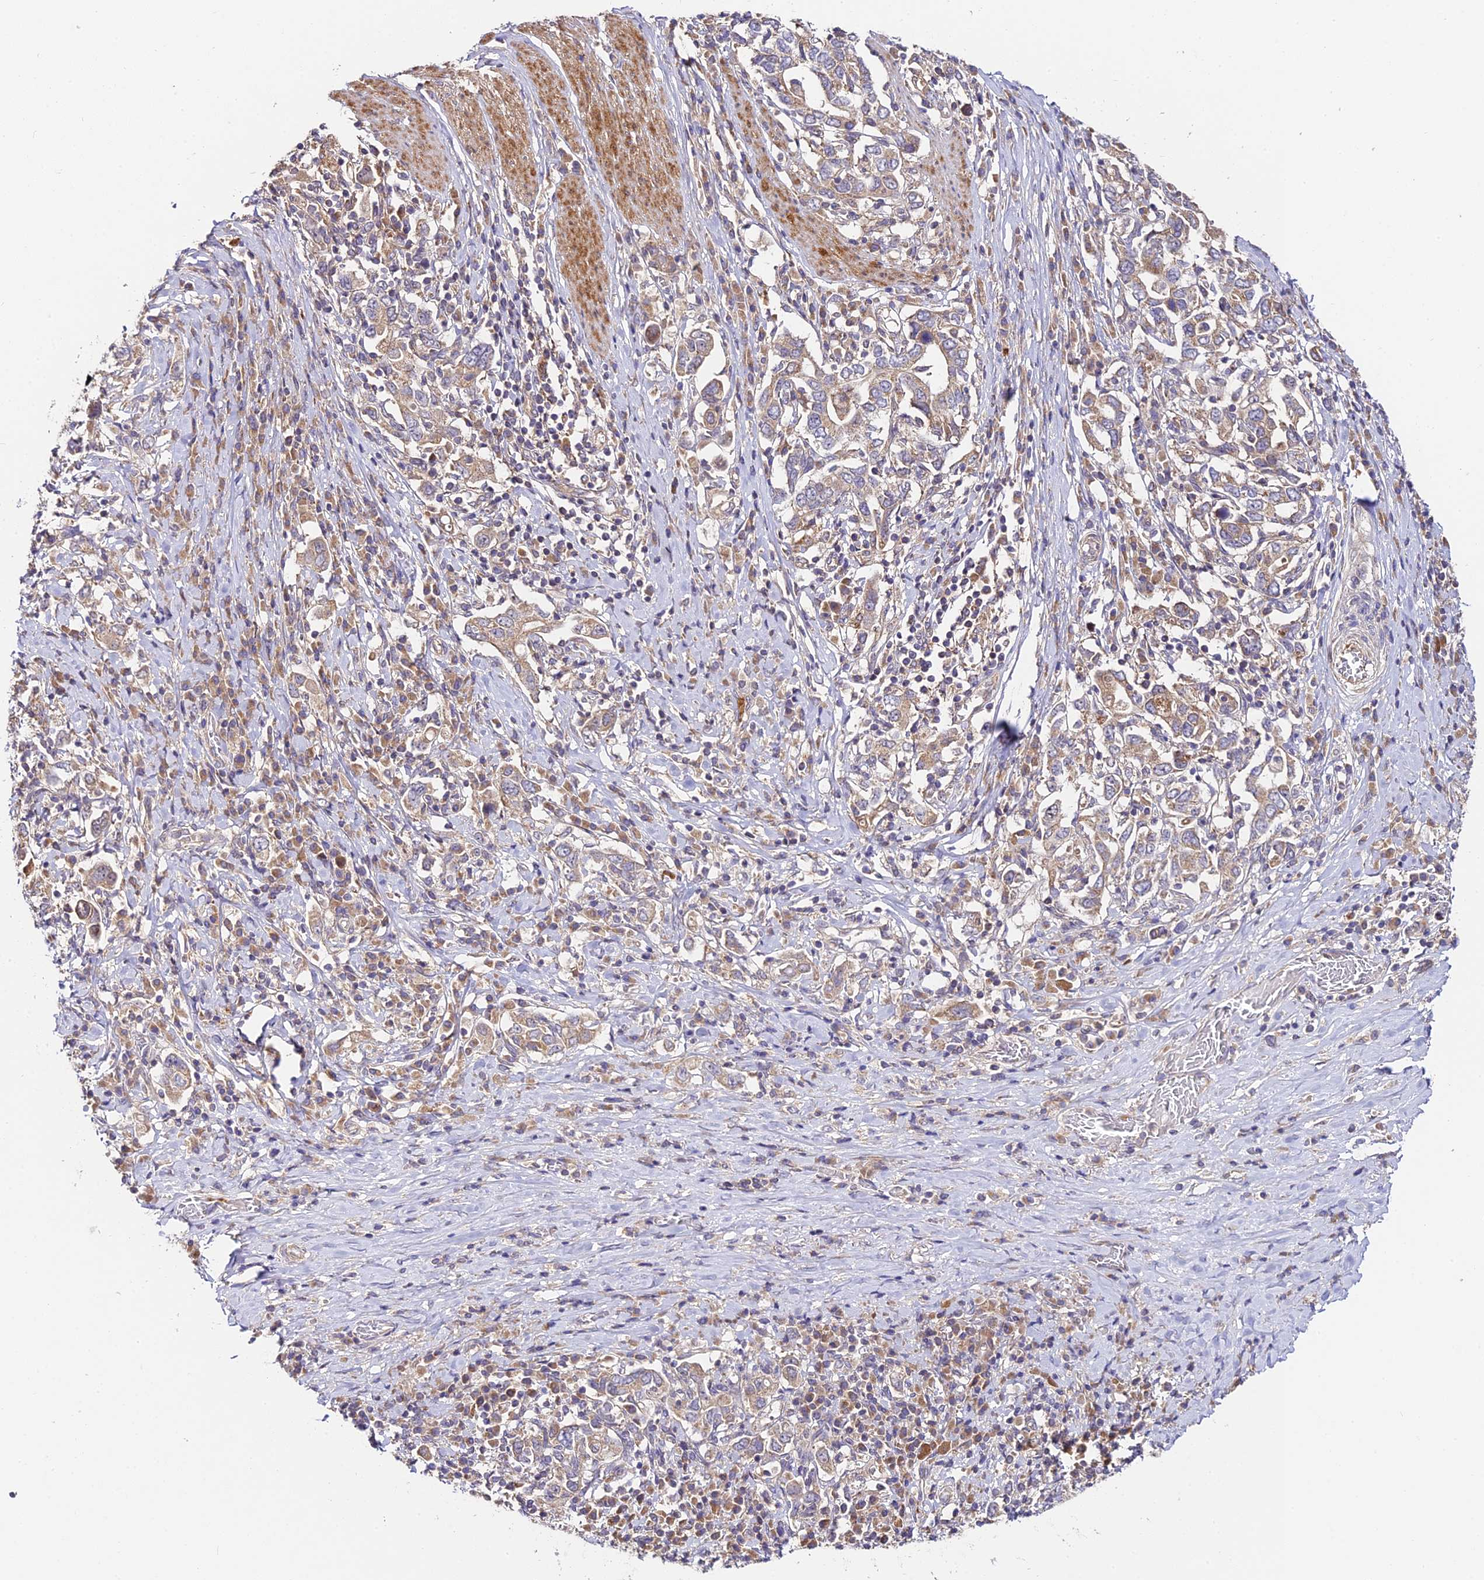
{"staining": {"intensity": "weak", "quantity": "25%-75%", "location": "cytoplasmic/membranous"}, "tissue": "stomach cancer", "cell_type": "Tumor cells", "image_type": "cancer", "snomed": [{"axis": "morphology", "description": "Adenocarcinoma, NOS"}, {"axis": "topography", "description": "Stomach, upper"}, {"axis": "topography", "description": "Stomach"}], "caption": "This is an image of immunohistochemistry (IHC) staining of stomach cancer, which shows weak staining in the cytoplasmic/membranous of tumor cells.", "gene": "C3orf20", "patient": {"sex": "male", "age": 62}}